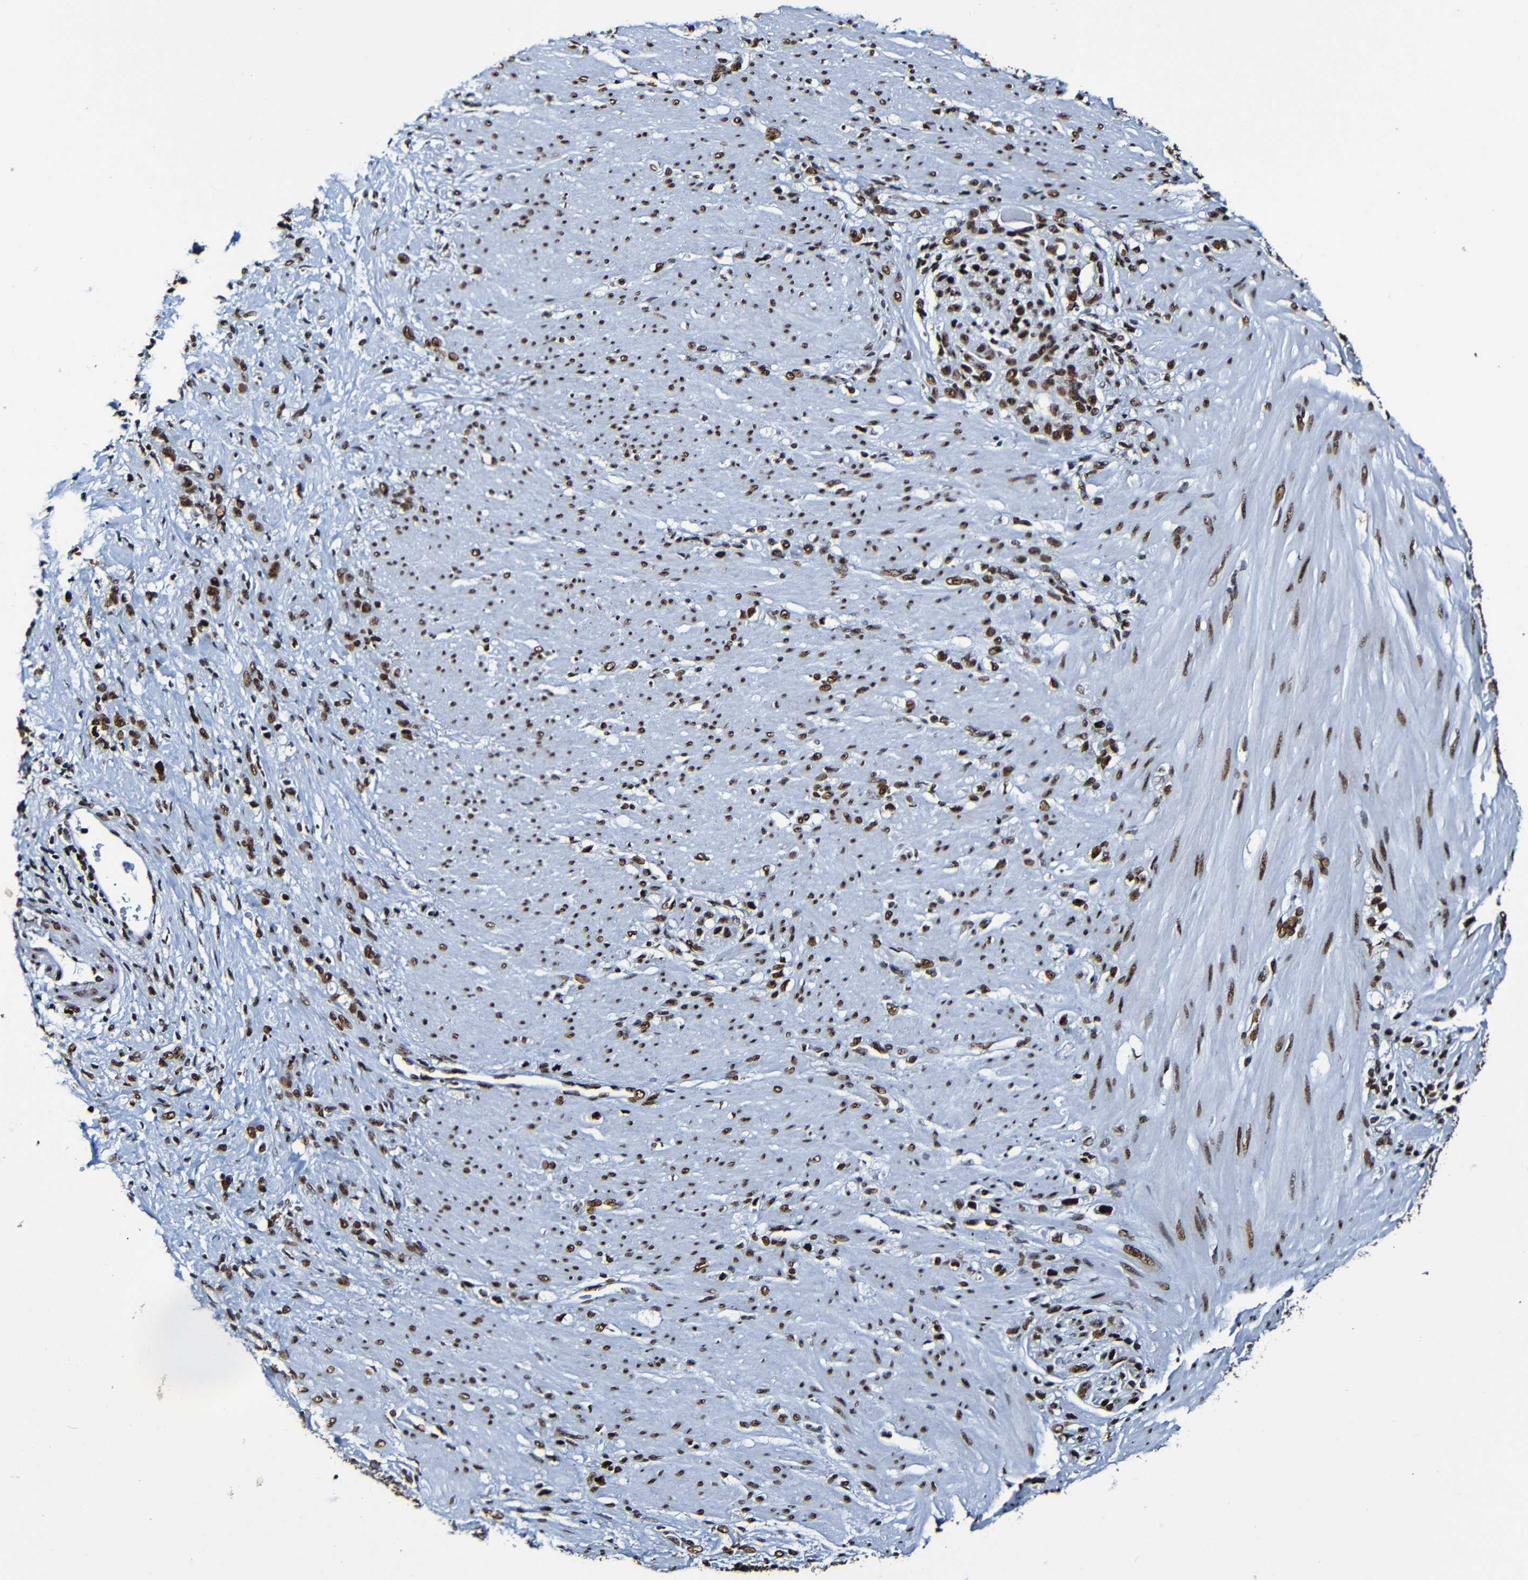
{"staining": {"intensity": "strong", "quantity": ">75%", "location": "nuclear"}, "tissue": "stomach cancer", "cell_type": "Tumor cells", "image_type": "cancer", "snomed": [{"axis": "morphology", "description": "Adenocarcinoma, NOS"}, {"axis": "topography", "description": "Stomach"}], "caption": "DAB immunohistochemical staining of human stomach adenocarcinoma exhibits strong nuclear protein staining in approximately >75% of tumor cells.", "gene": "SRSF3", "patient": {"sex": "male", "age": 82}}